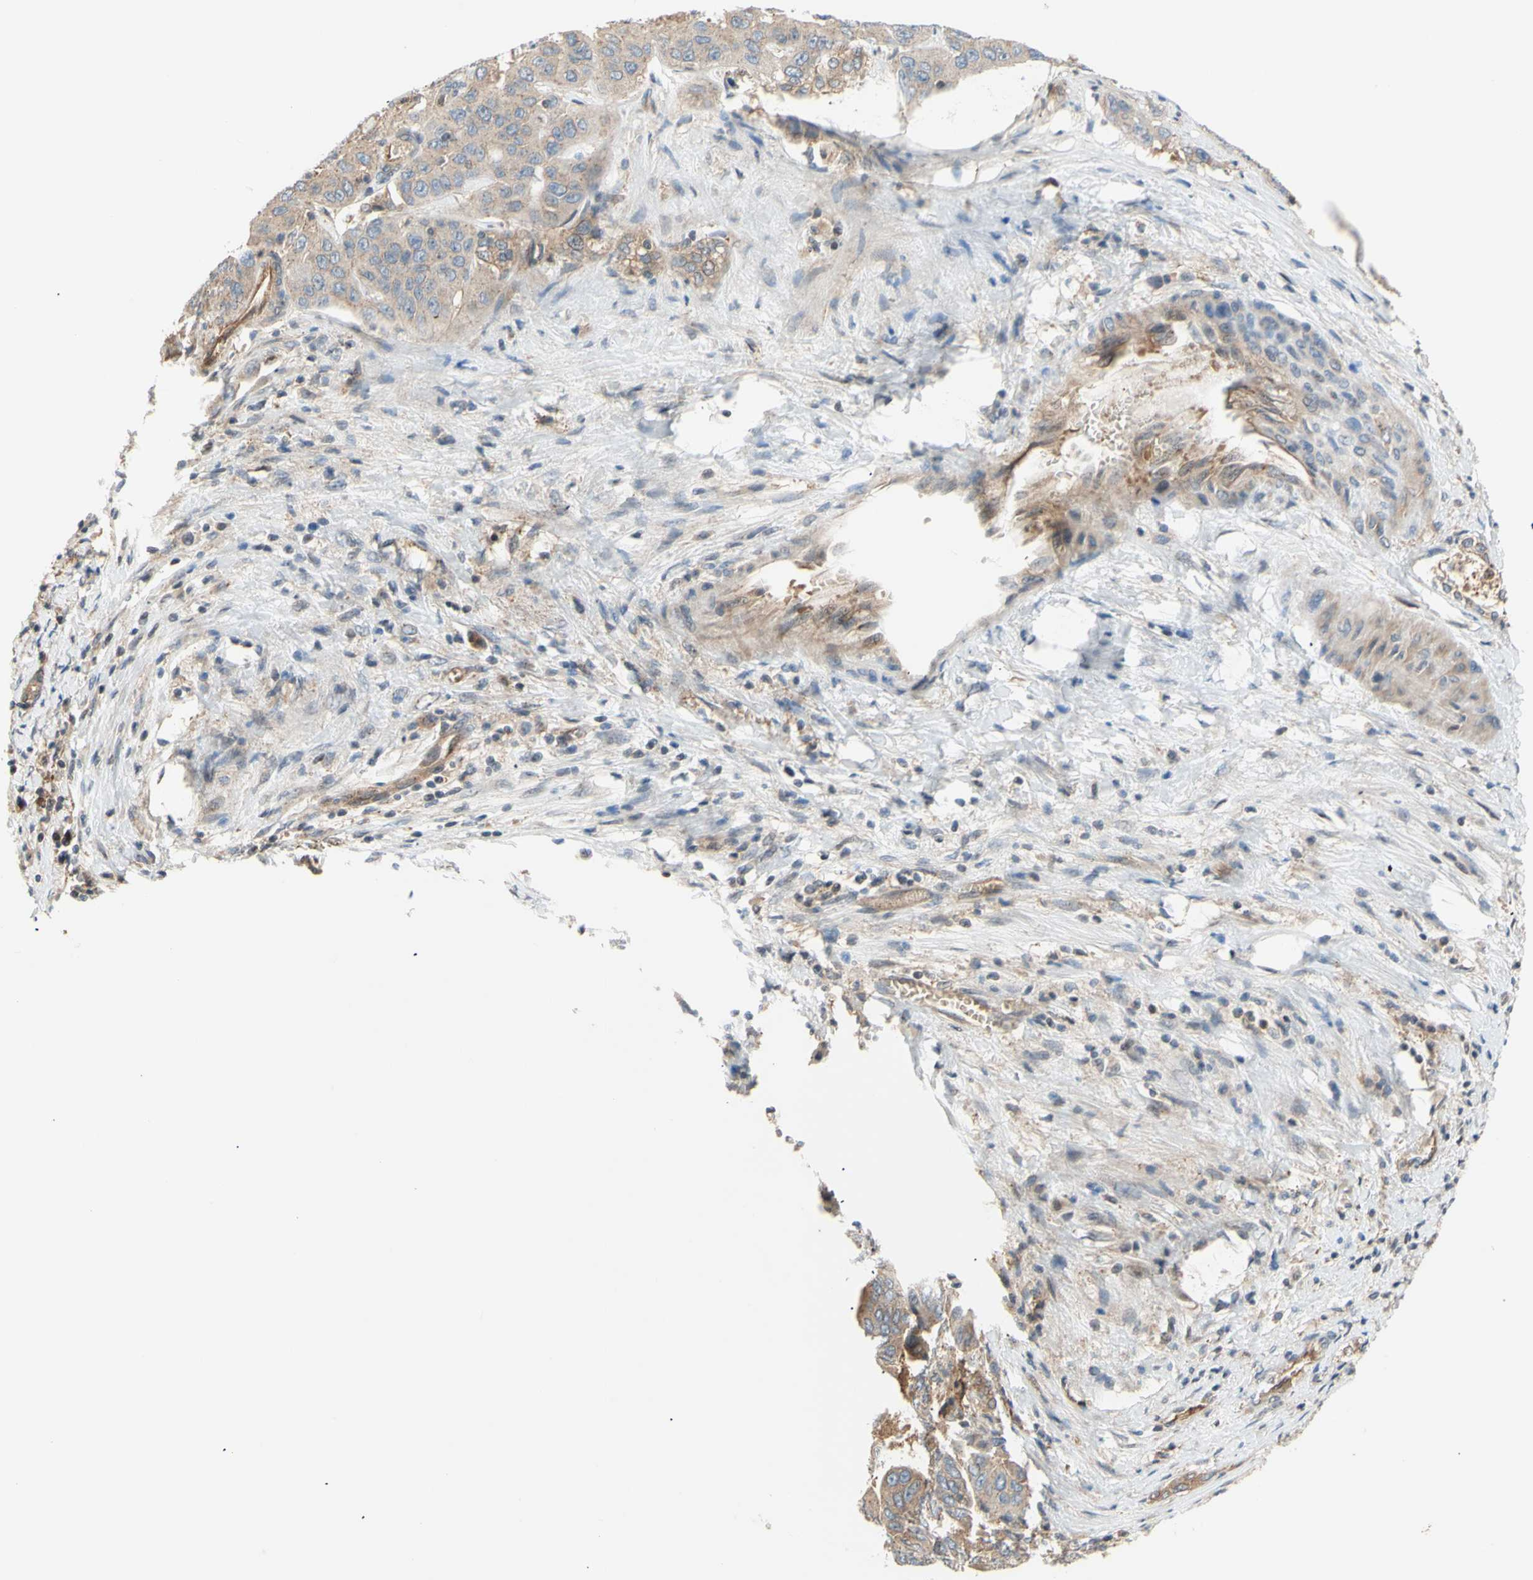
{"staining": {"intensity": "weak", "quantity": ">75%", "location": "cytoplasmic/membranous"}, "tissue": "liver cancer", "cell_type": "Tumor cells", "image_type": "cancer", "snomed": [{"axis": "morphology", "description": "Cholangiocarcinoma"}, {"axis": "topography", "description": "Liver"}], "caption": "IHC of human liver cancer (cholangiocarcinoma) reveals low levels of weak cytoplasmic/membranous positivity in approximately >75% of tumor cells.", "gene": "DYNLRB1", "patient": {"sex": "female", "age": 52}}